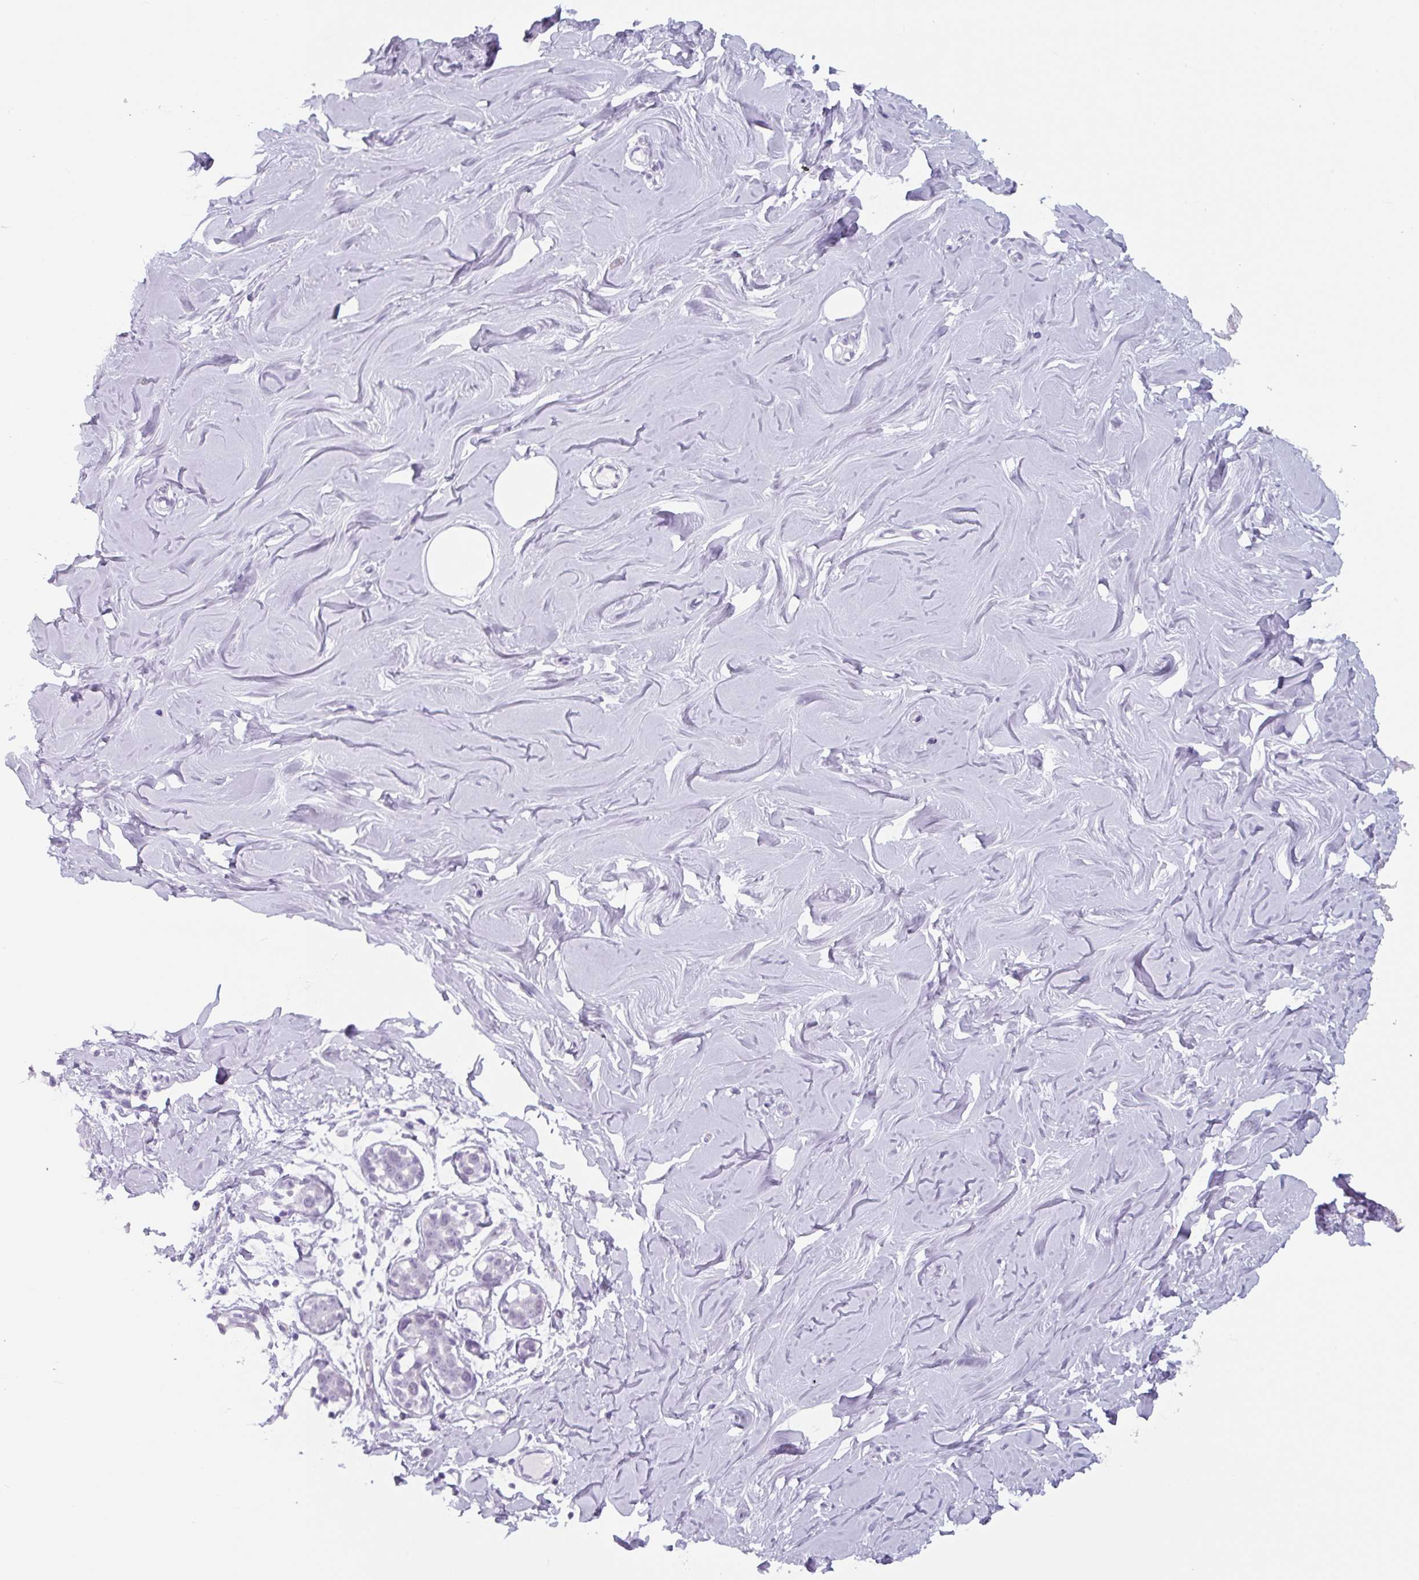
{"staining": {"intensity": "negative", "quantity": "none", "location": "none"}, "tissue": "breast", "cell_type": "Adipocytes", "image_type": "normal", "snomed": [{"axis": "morphology", "description": "Normal tissue, NOS"}, {"axis": "topography", "description": "Breast"}], "caption": "Immunohistochemistry (IHC) photomicrograph of benign breast: human breast stained with DAB displays no significant protein expression in adipocytes.", "gene": "TNFRSF8", "patient": {"sex": "female", "age": 27}}